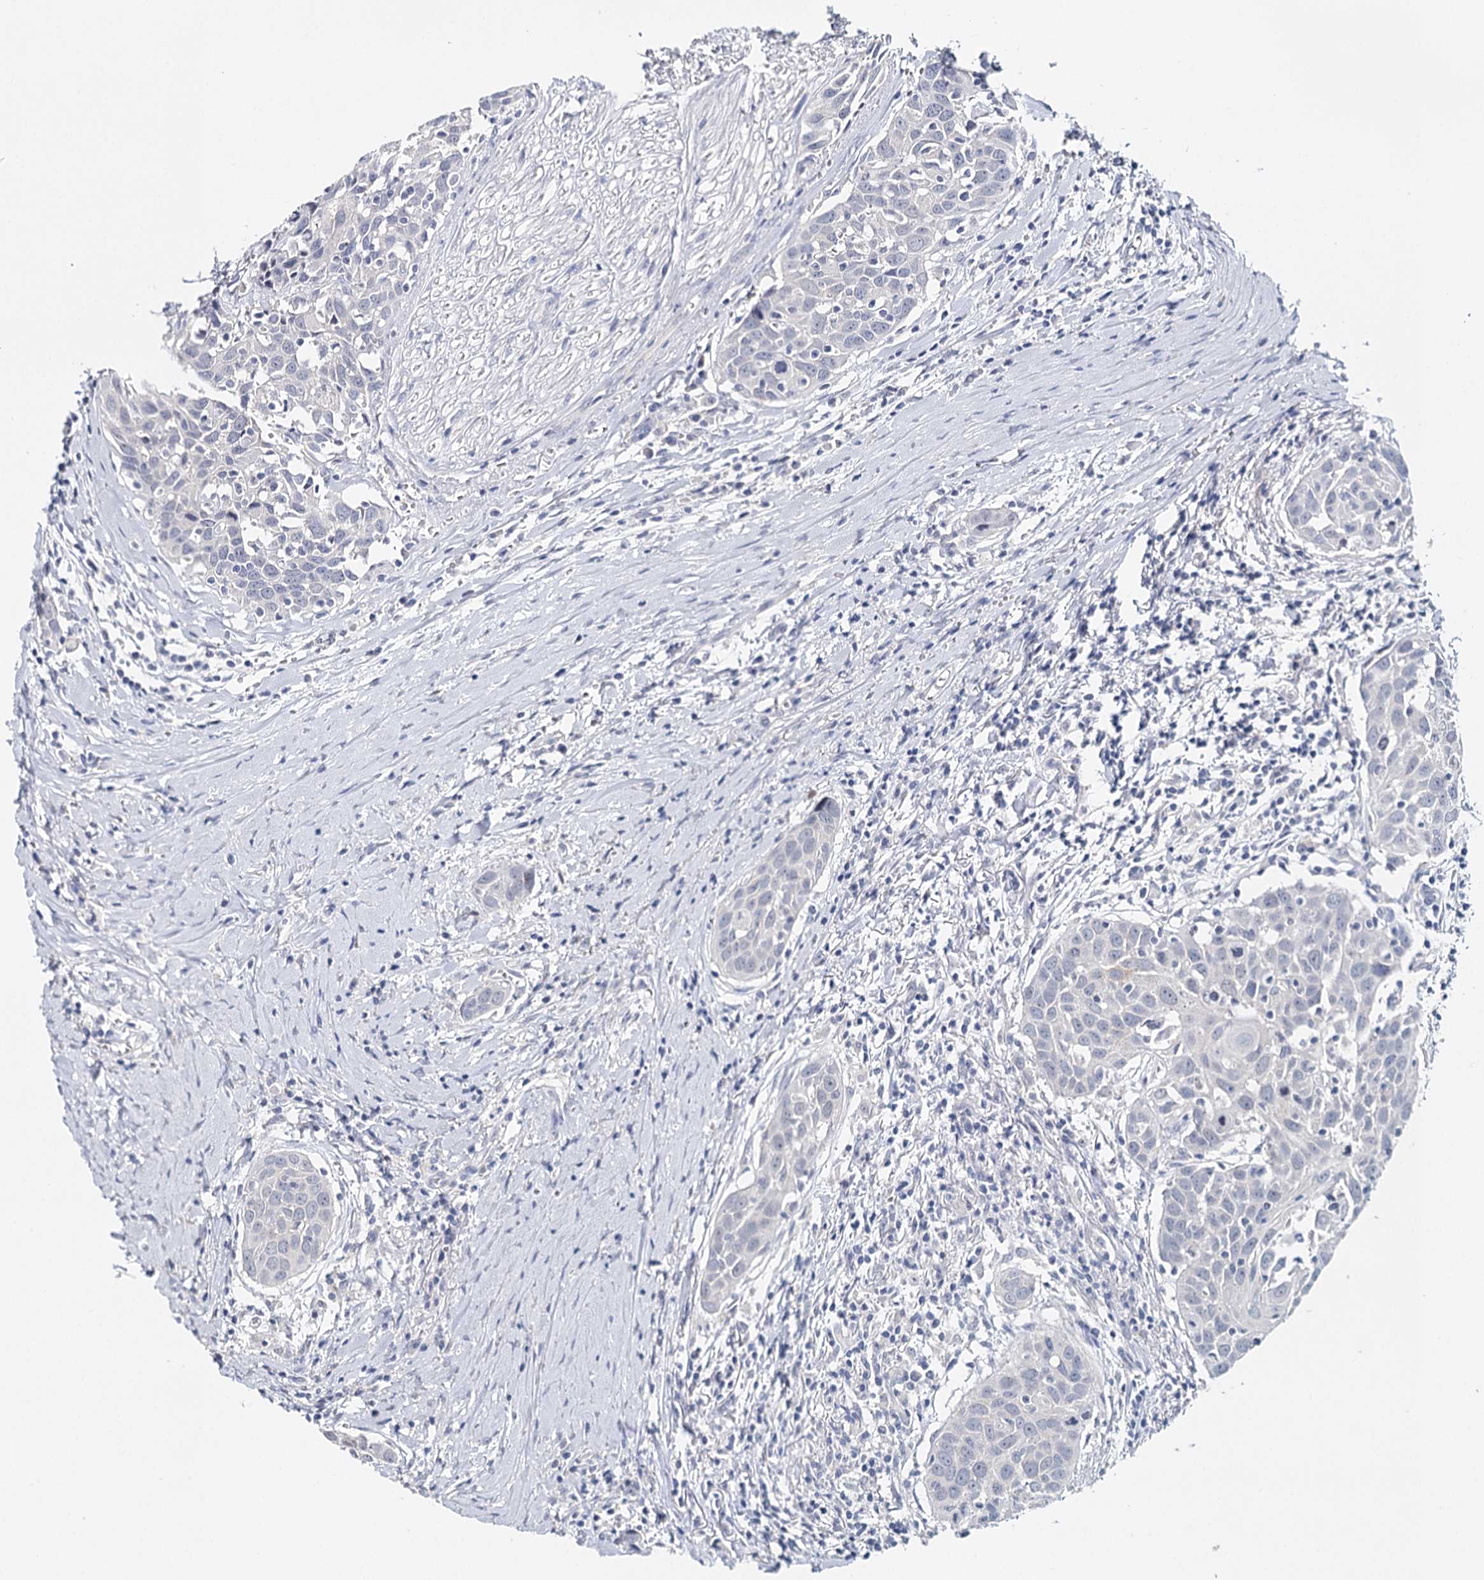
{"staining": {"intensity": "negative", "quantity": "none", "location": "none"}, "tissue": "head and neck cancer", "cell_type": "Tumor cells", "image_type": "cancer", "snomed": [{"axis": "morphology", "description": "Squamous cell carcinoma, NOS"}, {"axis": "topography", "description": "Oral tissue"}, {"axis": "topography", "description": "Head-Neck"}], "caption": "Head and neck cancer stained for a protein using immunohistochemistry (IHC) exhibits no positivity tumor cells.", "gene": "TP53", "patient": {"sex": "female", "age": 50}}